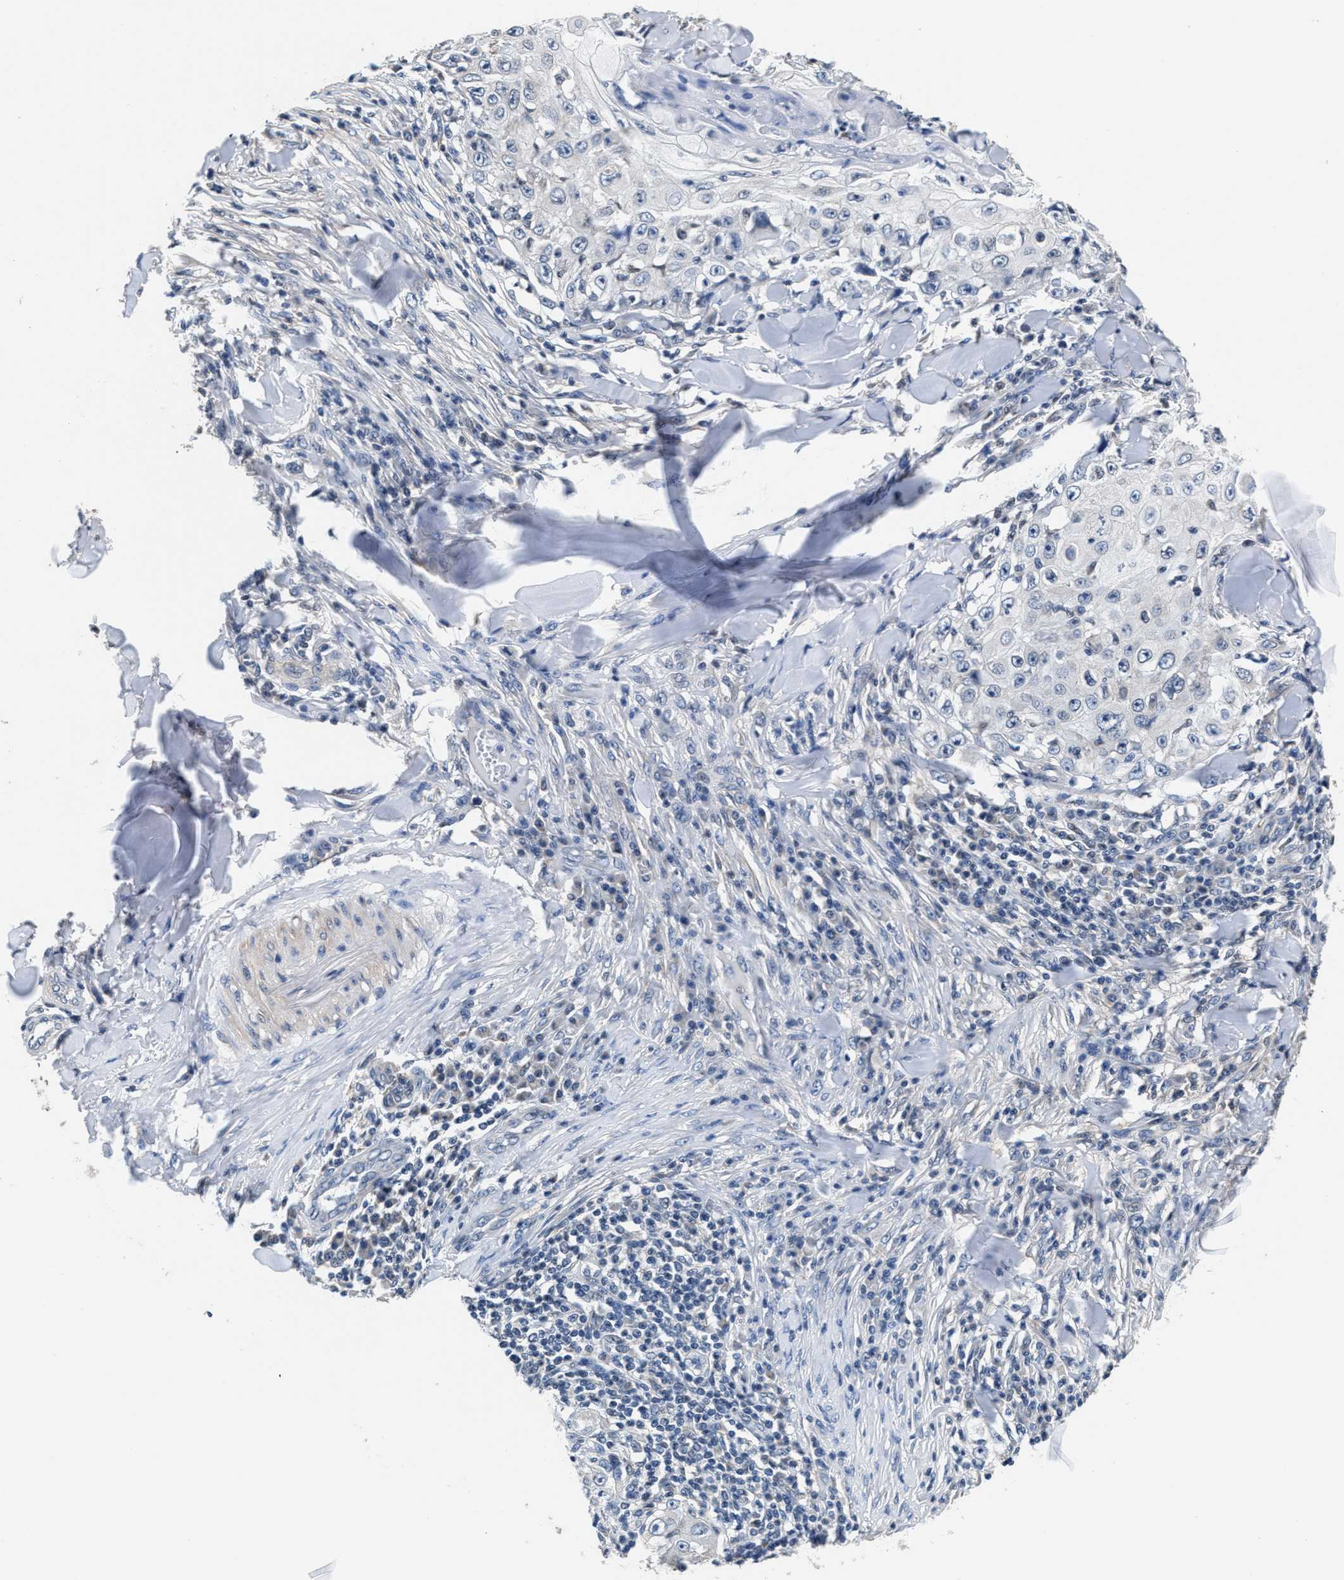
{"staining": {"intensity": "negative", "quantity": "none", "location": "none"}, "tissue": "skin cancer", "cell_type": "Tumor cells", "image_type": "cancer", "snomed": [{"axis": "morphology", "description": "Squamous cell carcinoma, NOS"}, {"axis": "topography", "description": "Skin"}], "caption": "Immunohistochemistry of human skin cancer (squamous cell carcinoma) reveals no expression in tumor cells.", "gene": "MYH3", "patient": {"sex": "male", "age": 86}}